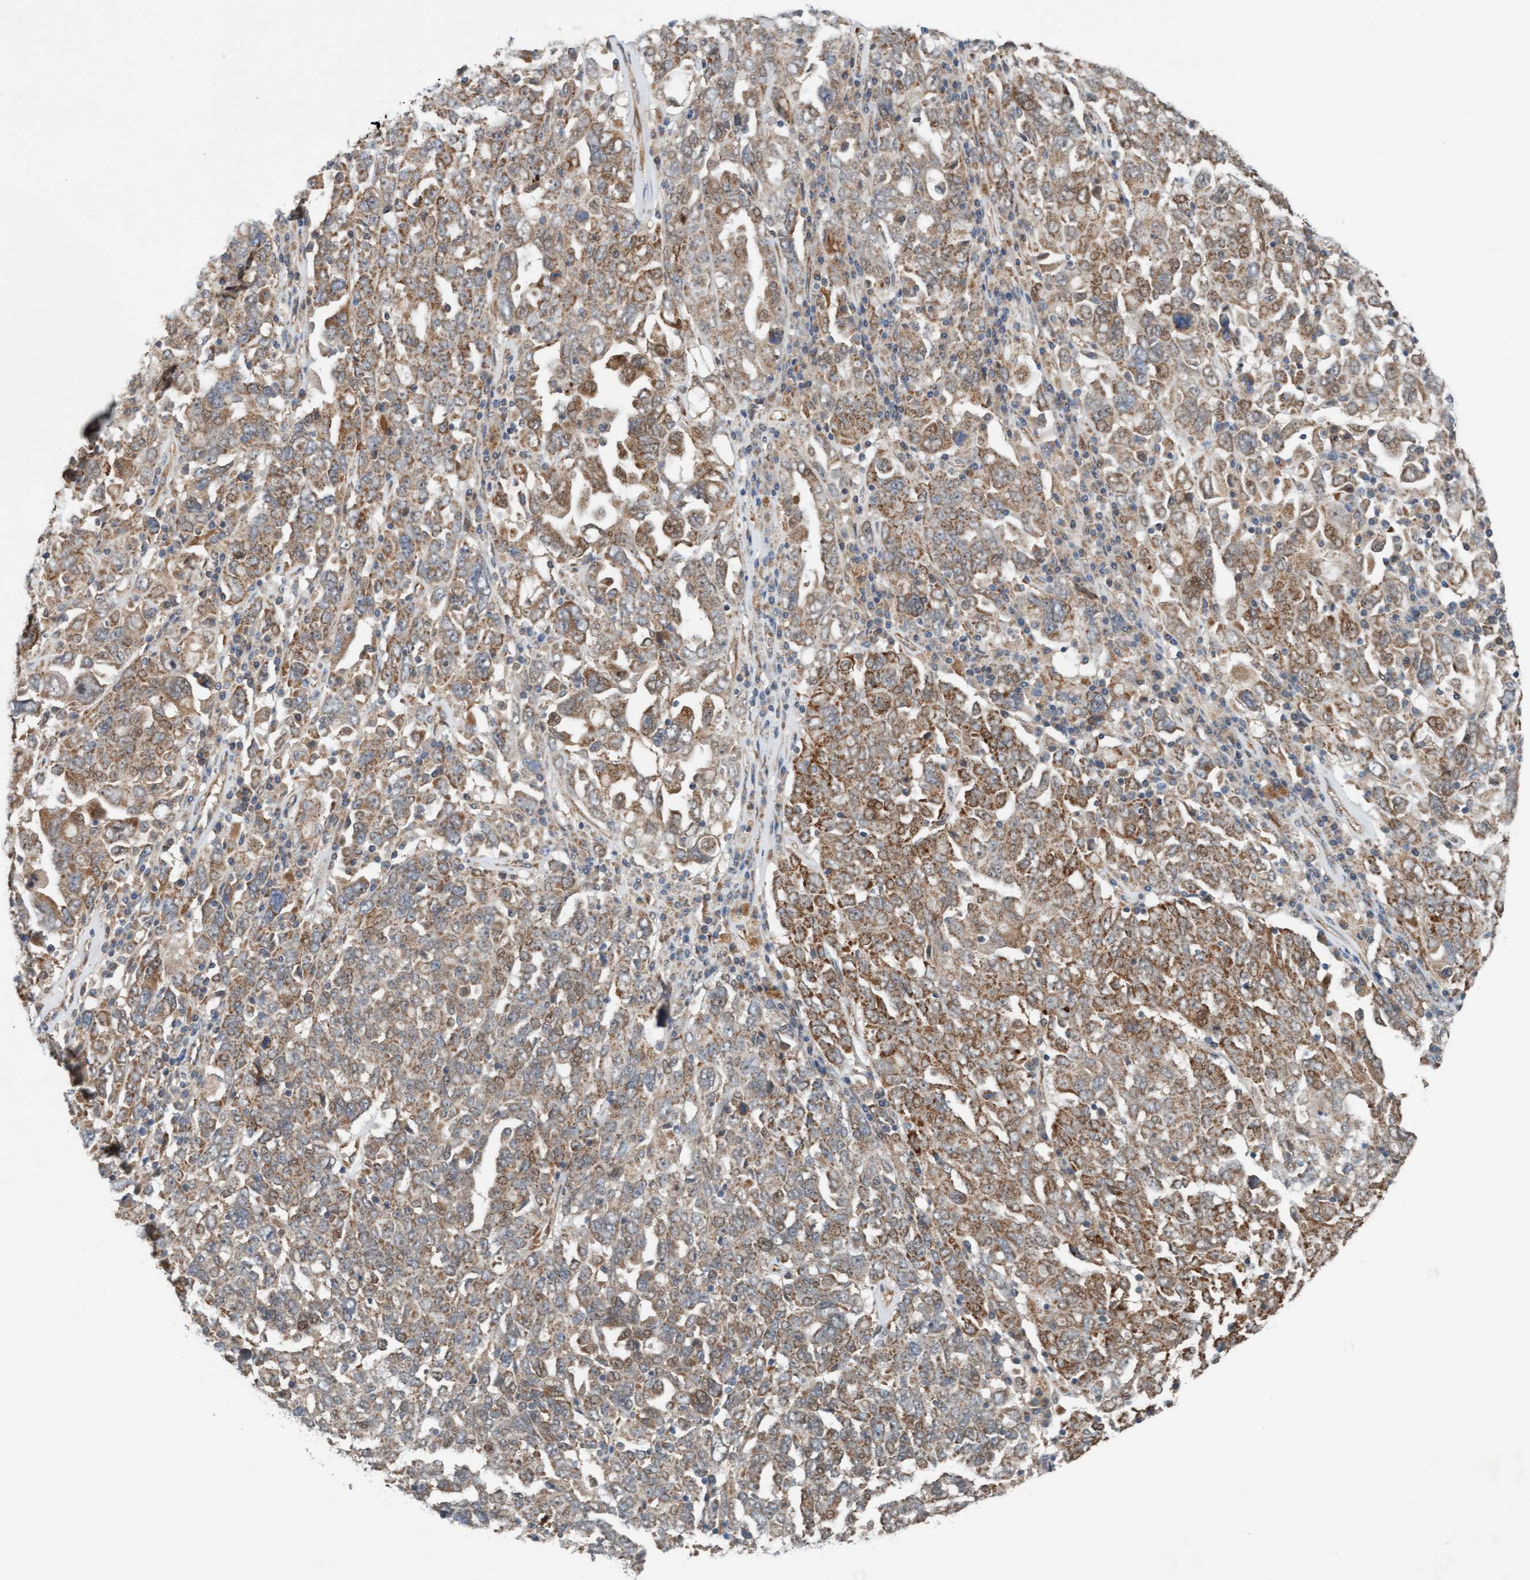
{"staining": {"intensity": "moderate", "quantity": ">75%", "location": "cytoplasmic/membranous"}, "tissue": "ovarian cancer", "cell_type": "Tumor cells", "image_type": "cancer", "snomed": [{"axis": "morphology", "description": "Carcinoma, endometroid"}, {"axis": "topography", "description": "Ovary"}], "caption": "This micrograph demonstrates immunohistochemistry (IHC) staining of human endometroid carcinoma (ovarian), with medium moderate cytoplasmic/membranous positivity in about >75% of tumor cells.", "gene": "ZNF566", "patient": {"sex": "female", "age": 62}}